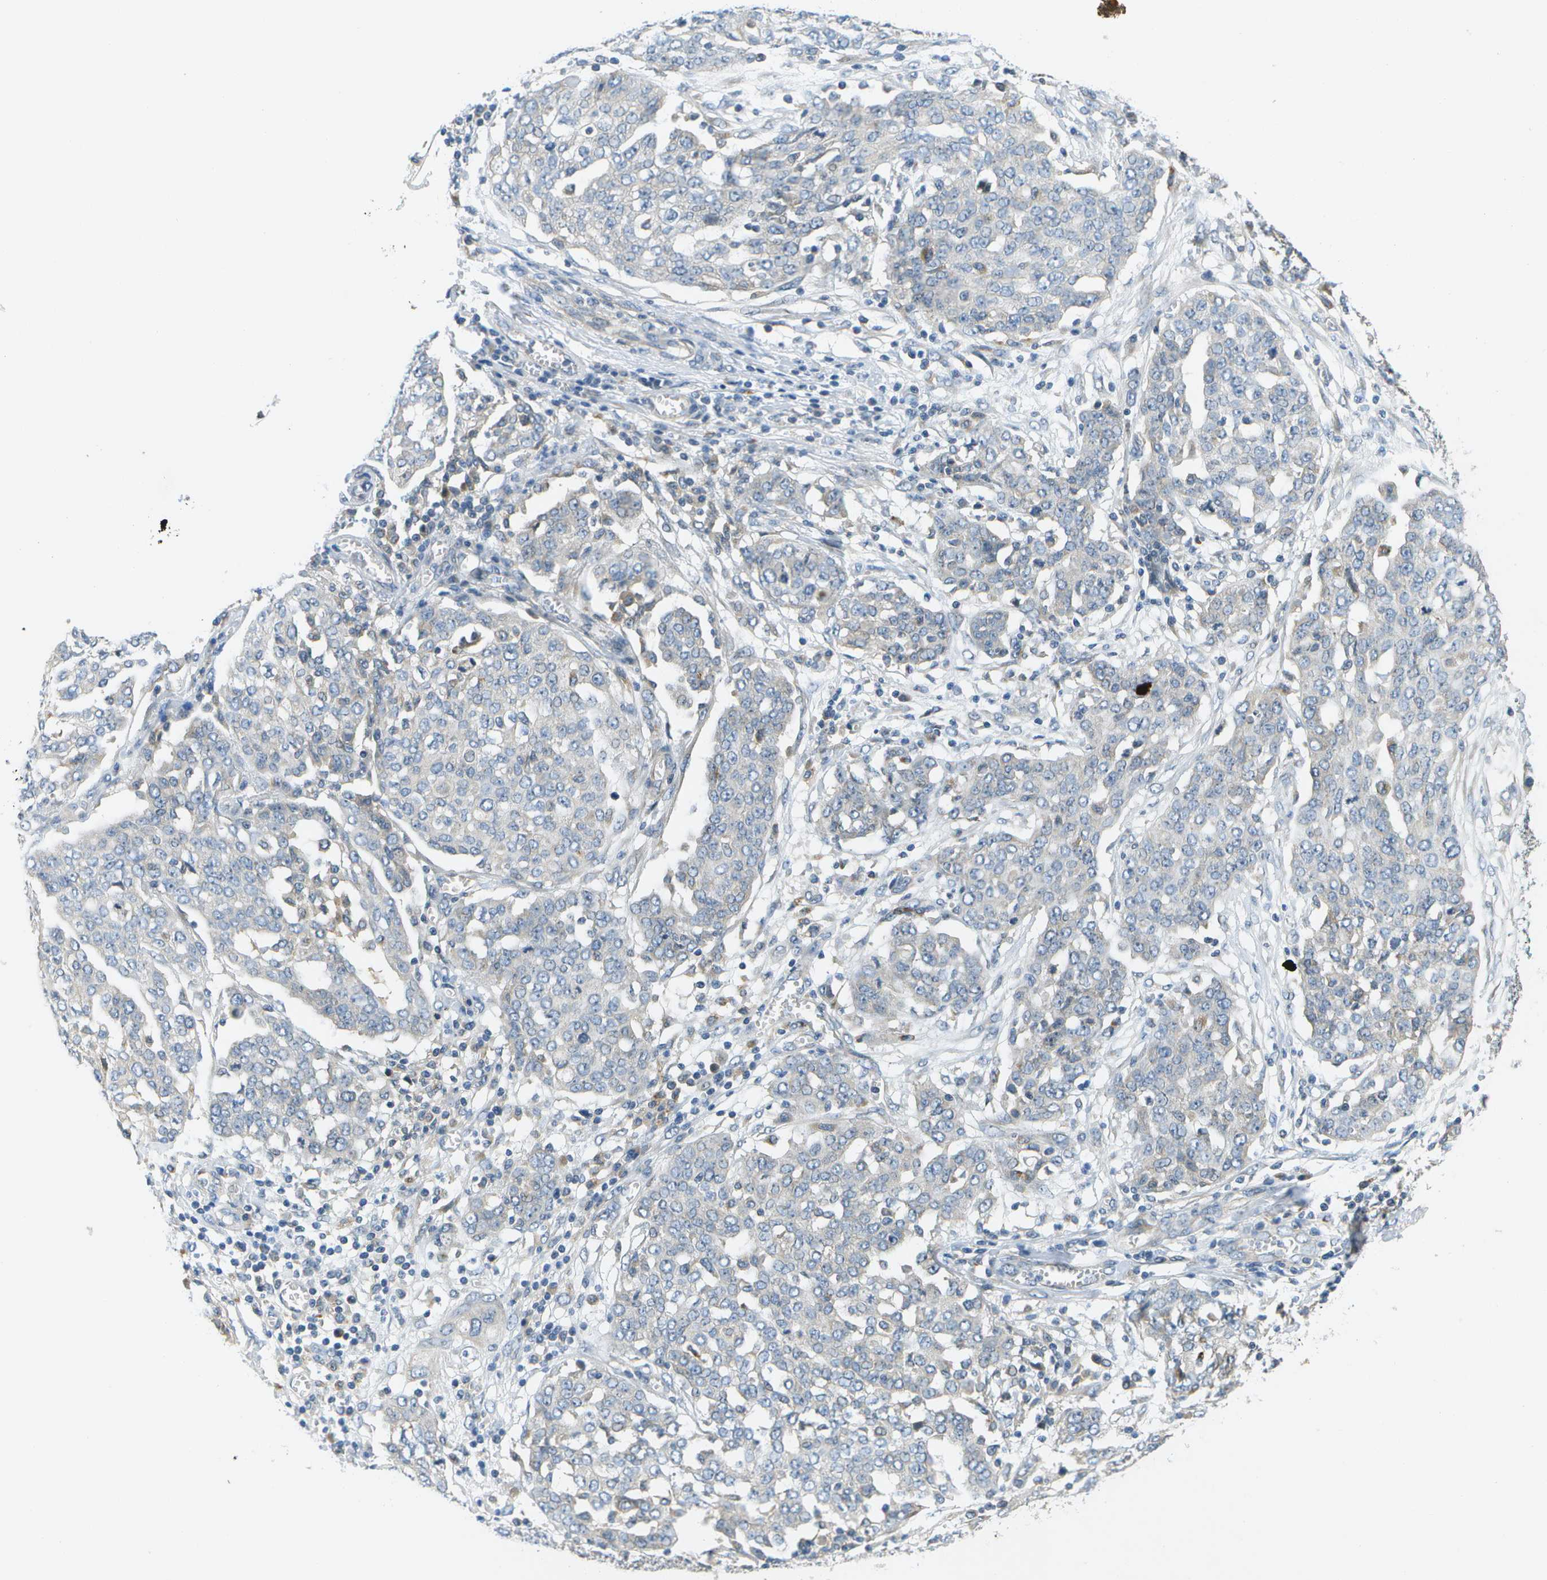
{"staining": {"intensity": "negative", "quantity": "none", "location": "none"}, "tissue": "ovarian cancer", "cell_type": "Tumor cells", "image_type": "cancer", "snomed": [{"axis": "morphology", "description": "Cystadenocarcinoma, serous, NOS"}, {"axis": "topography", "description": "Soft tissue"}, {"axis": "topography", "description": "Ovary"}], "caption": "Tumor cells show no significant staining in ovarian serous cystadenocarcinoma. (Brightfield microscopy of DAB (3,3'-diaminobenzidine) immunohistochemistry at high magnification).", "gene": "SLC25A20", "patient": {"sex": "female", "age": 57}}